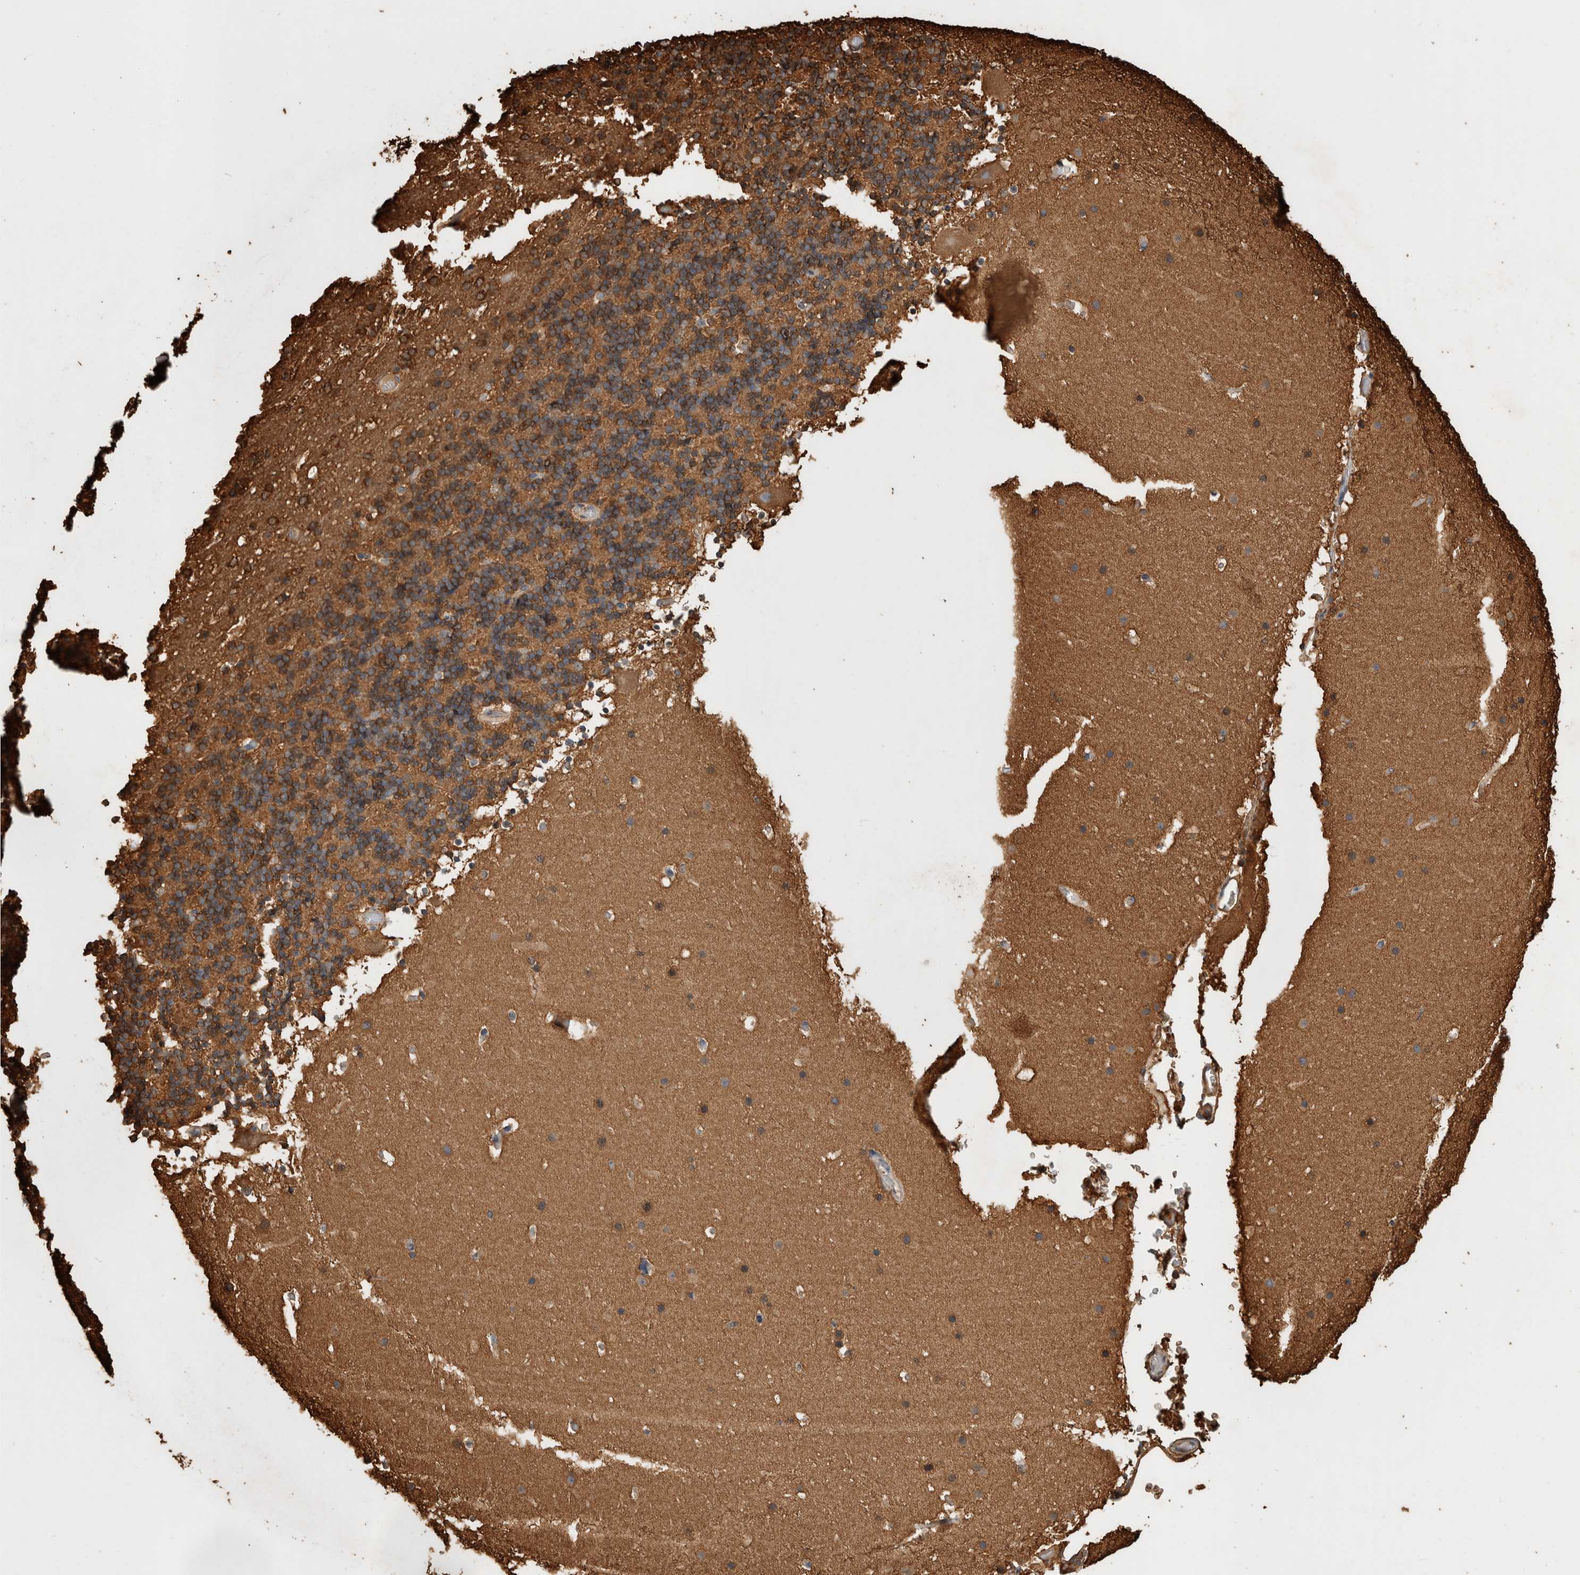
{"staining": {"intensity": "moderate", "quantity": "25%-75%", "location": "cytoplasmic/membranous"}, "tissue": "cerebellum", "cell_type": "Cells in granular layer", "image_type": "normal", "snomed": [{"axis": "morphology", "description": "Normal tissue, NOS"}, {"axis": "topography", "description": "Cerebellum"}], "caption": "Moderate cytoplasmic/membranous staining is appreciated in approximately 25%-75% of cells in granular layer in benign cerebellum.", "gene": "ZNF397", "patient": {"sex": "male", "age": 57}}